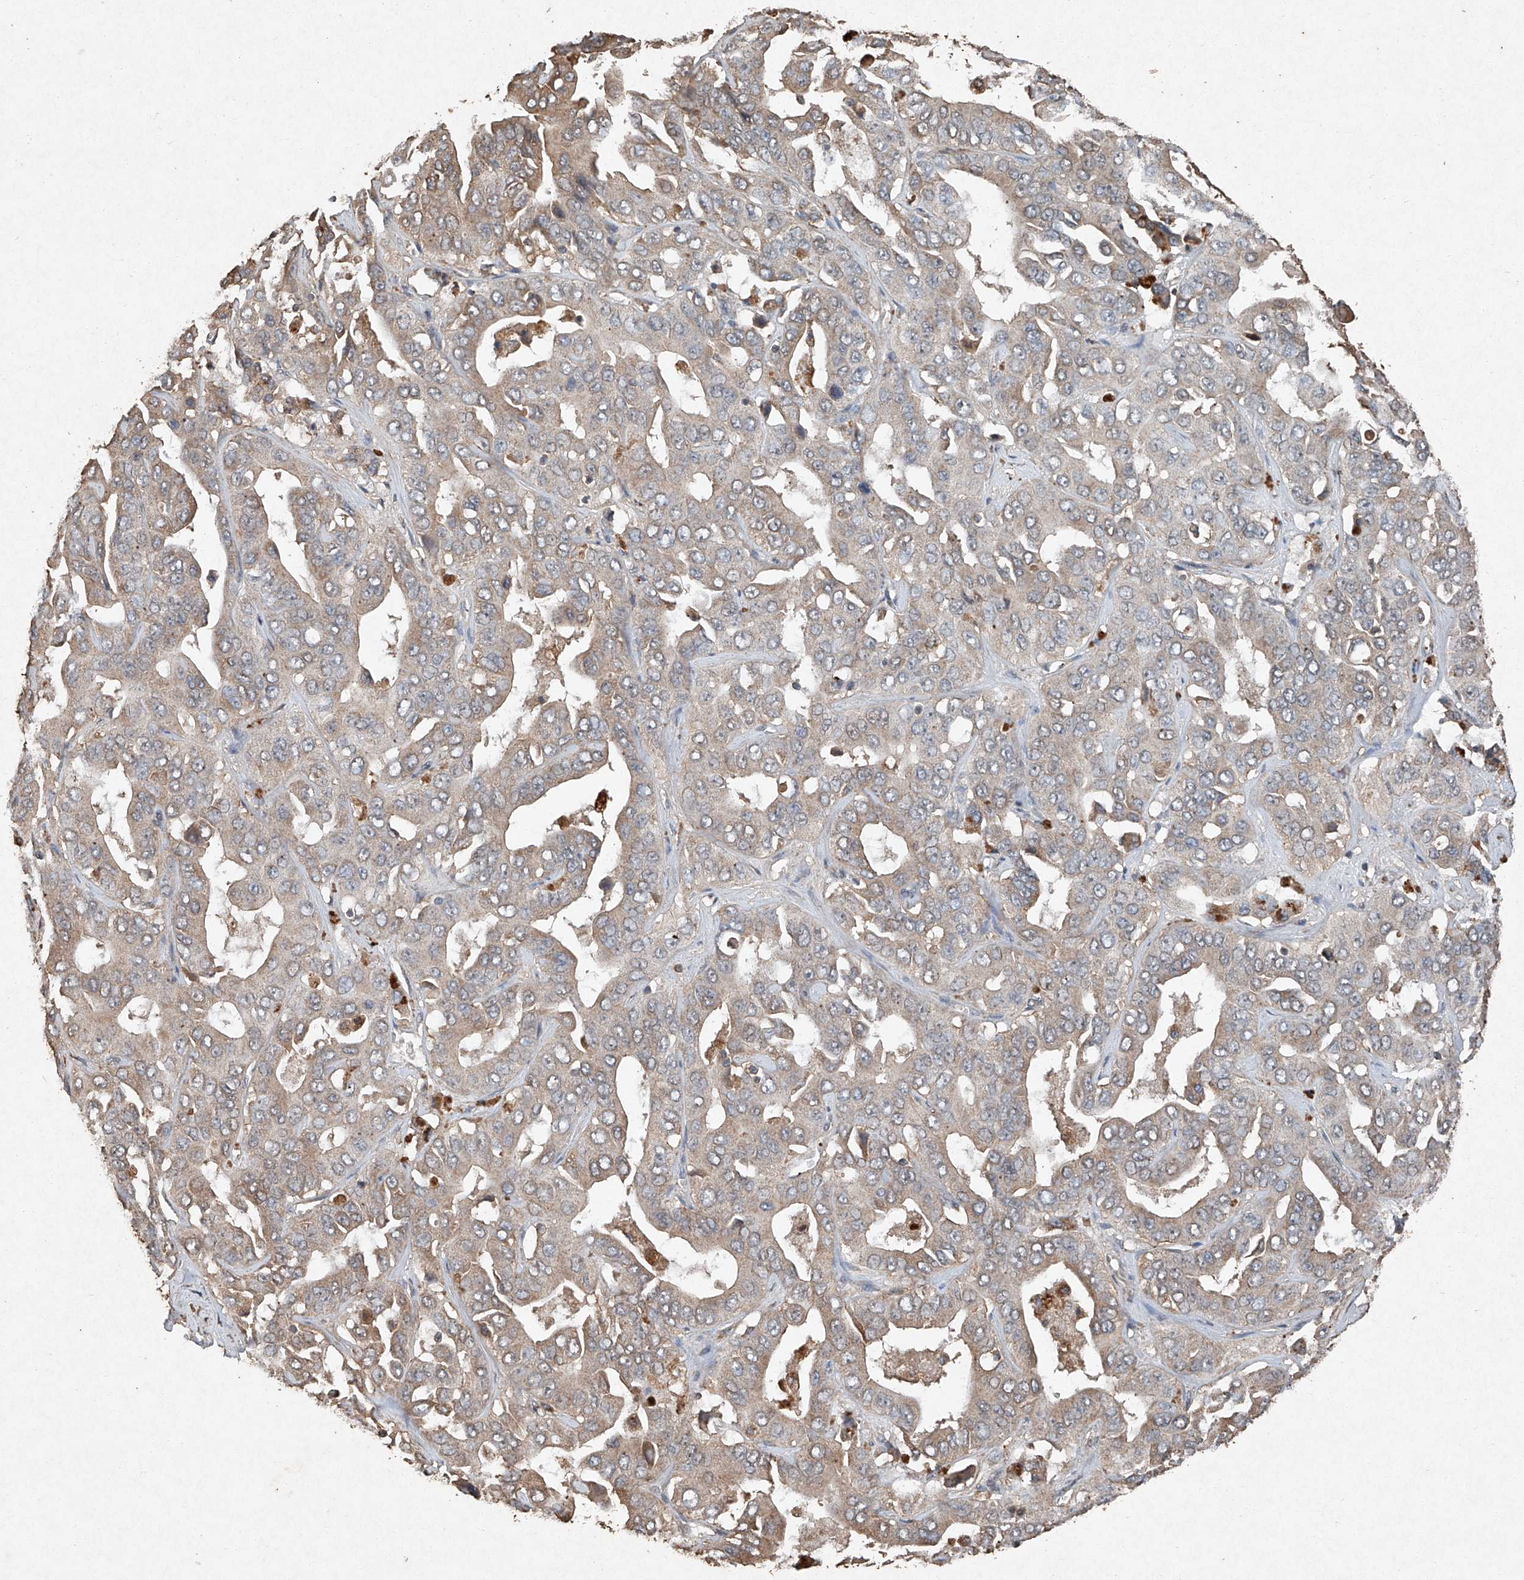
{"staining": {"intensity": "weak", "quantity": "25%-75%", "location": "cytoplasmic/membranous"}, "tissue": "liver cancer", "cell_type": "Tumor cells", "image_type": "cancer", "snomed": [{"axis": "morphology", "description": "Cholangiocarcinoma"}, {"axis": "topography", "description": "Liver"}], "caption": "Liver cancer (cholangiocarcinoma) stained for a protein (brown) exhibits weak cytoplasmic/membranous positive staining in approximately 25%-75% of tumor cells.", "gene": "STK3", "patient": {"sex": "female", "age": 52}}